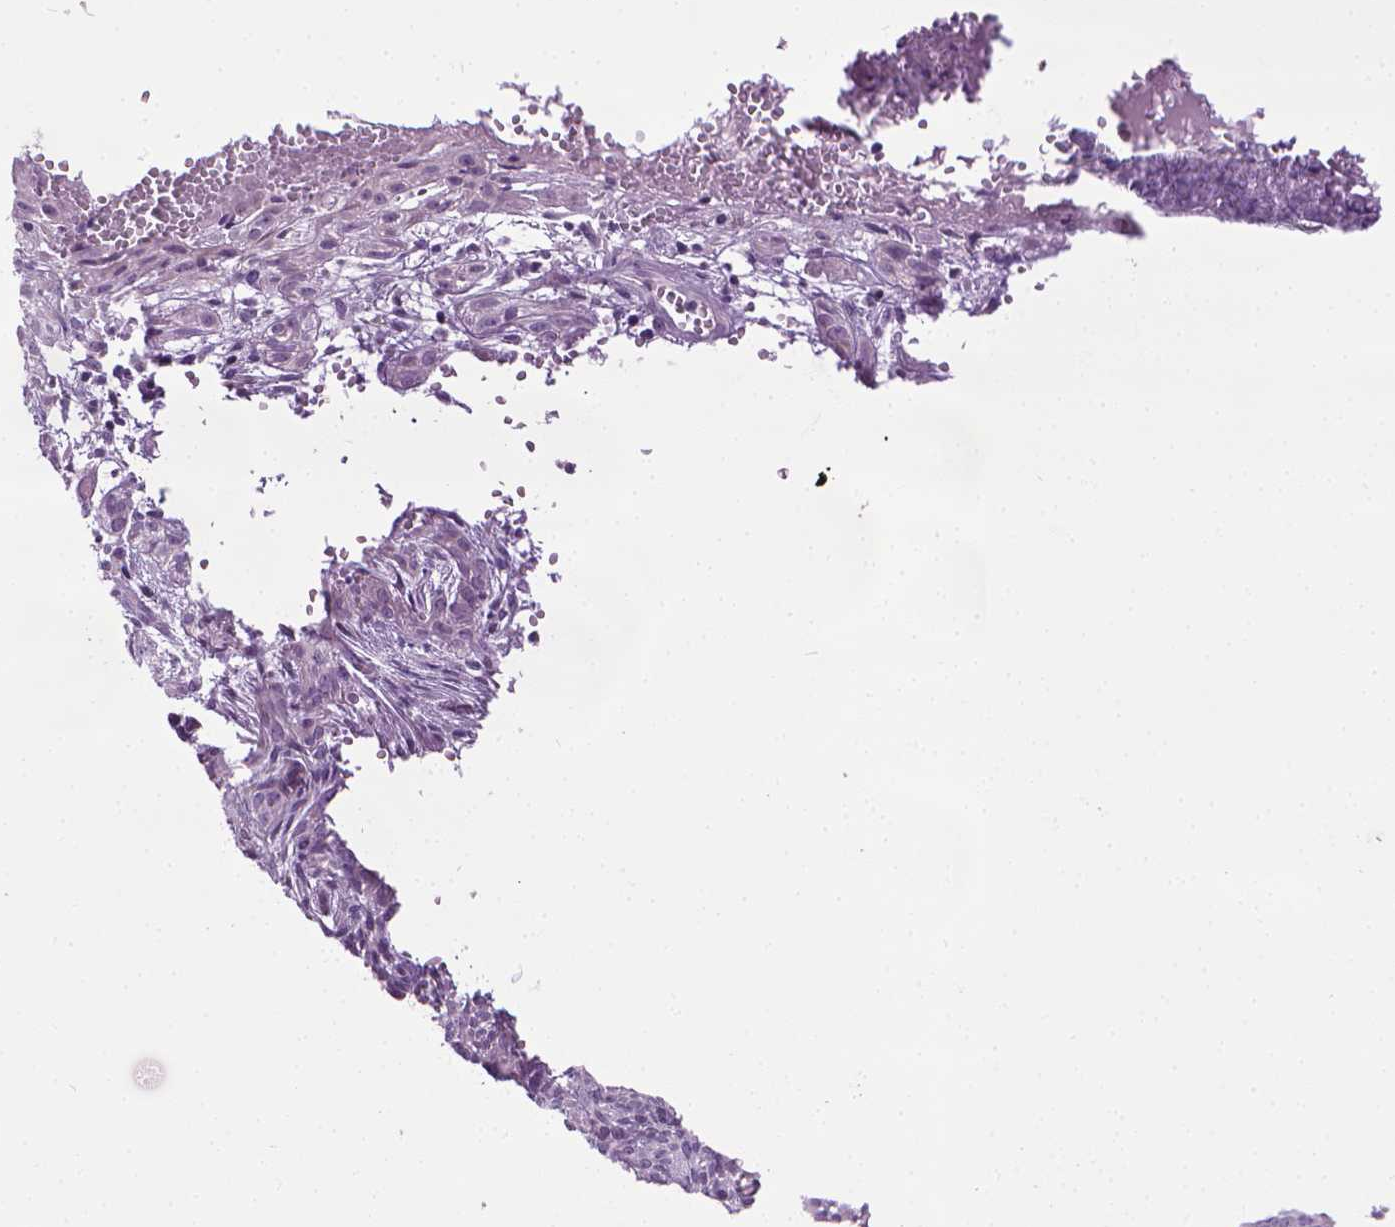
{"staining": {"intensity": "negative", "quantity": "none", "location": "none"}, "tissue": "skin cancer", "cell_type": "Tumor cells", "image_type": "cancer", "snomed": [{"axis": "morphology", "description": "Basal cell carcinoma"}, {"axis": "topography", "description": "Skin"}], "caption": "A histopathology image of human skin basal cell carcinoma is negative for staining in tumor cells.", "gene": "DNAI7", "patient": {"sex": "male", "age": 84}}